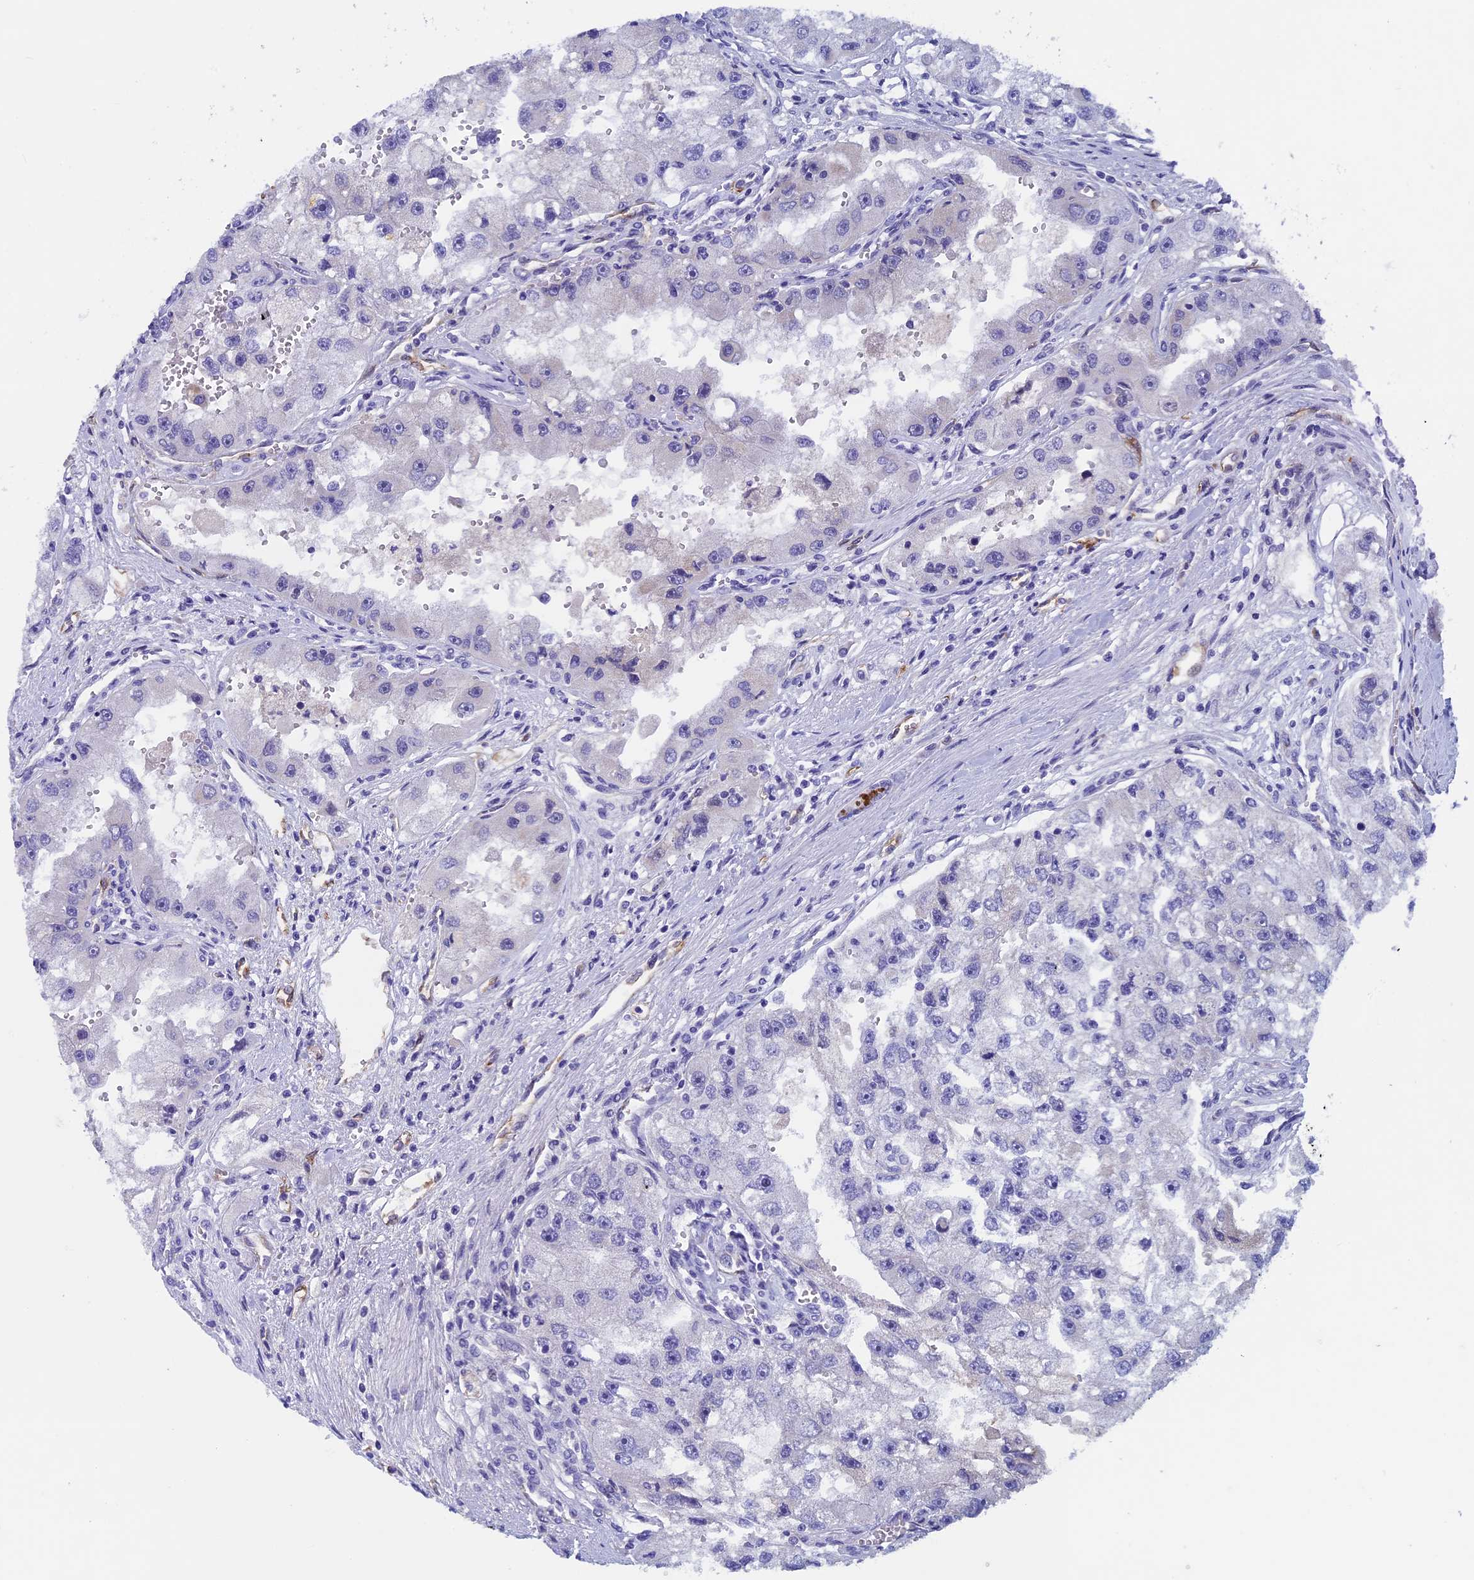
{"staining": {"intensity": "negative", "quantity": "none", "location": "none"}, "tissue": "renal cancer", "cell_type": "Tumor cells", "image_type": "cancer", "snomed": [{"axis": "morphology", "description": "Adenocarcinoma, NOS"}, {"axis": "topography", "description": "Kidney"}], "caption": "Renal cancer (adenocarcinoma) was stained to show a protein in brown. There is no significant positivity in tumor cells.", "gene": "INSYN1", "patient": {"sex": "male", "age": 63}}